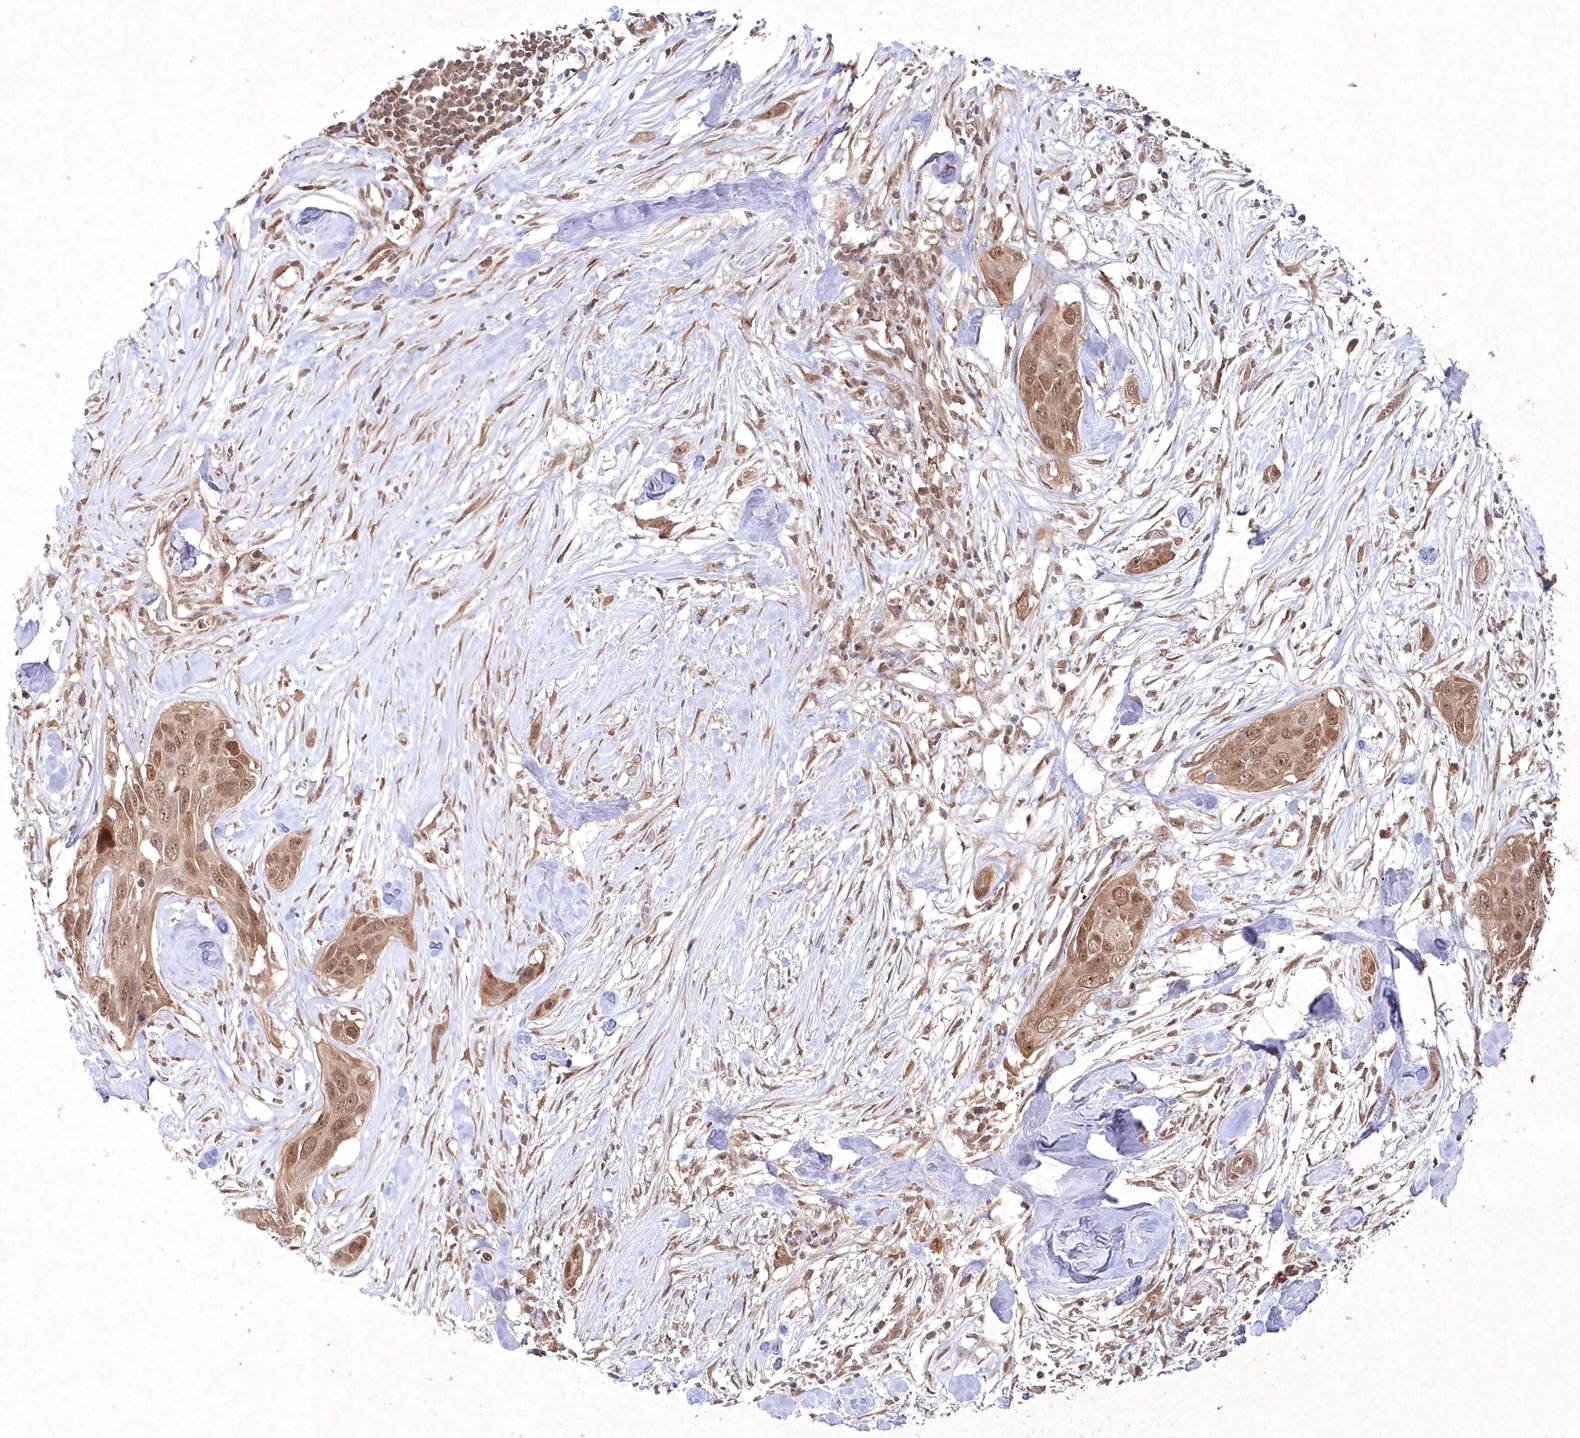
{"staining": {"intensity": "moderate", "quantity": ">75%", "location": "cytoplasmic/membranous,nuclear"}, "tissue": "pancreatic cancer", "cell_type": "Tumor cells", "image_type": "cancer", "snomed": [{"axis": "morphology", "description": "Adenocarcinoma, NOS"}, {"axis": "topography", "description": "Pancreas"}], "caption": "Human adenocarcinoma (pancreatic) stained with a brown dye shows moderate cytoplasmic/membranous and nuclear positive positivity in about >75% of tumor cells.", "gene": "FBXL17", "patient": {"sex": "female", "age": 60}}